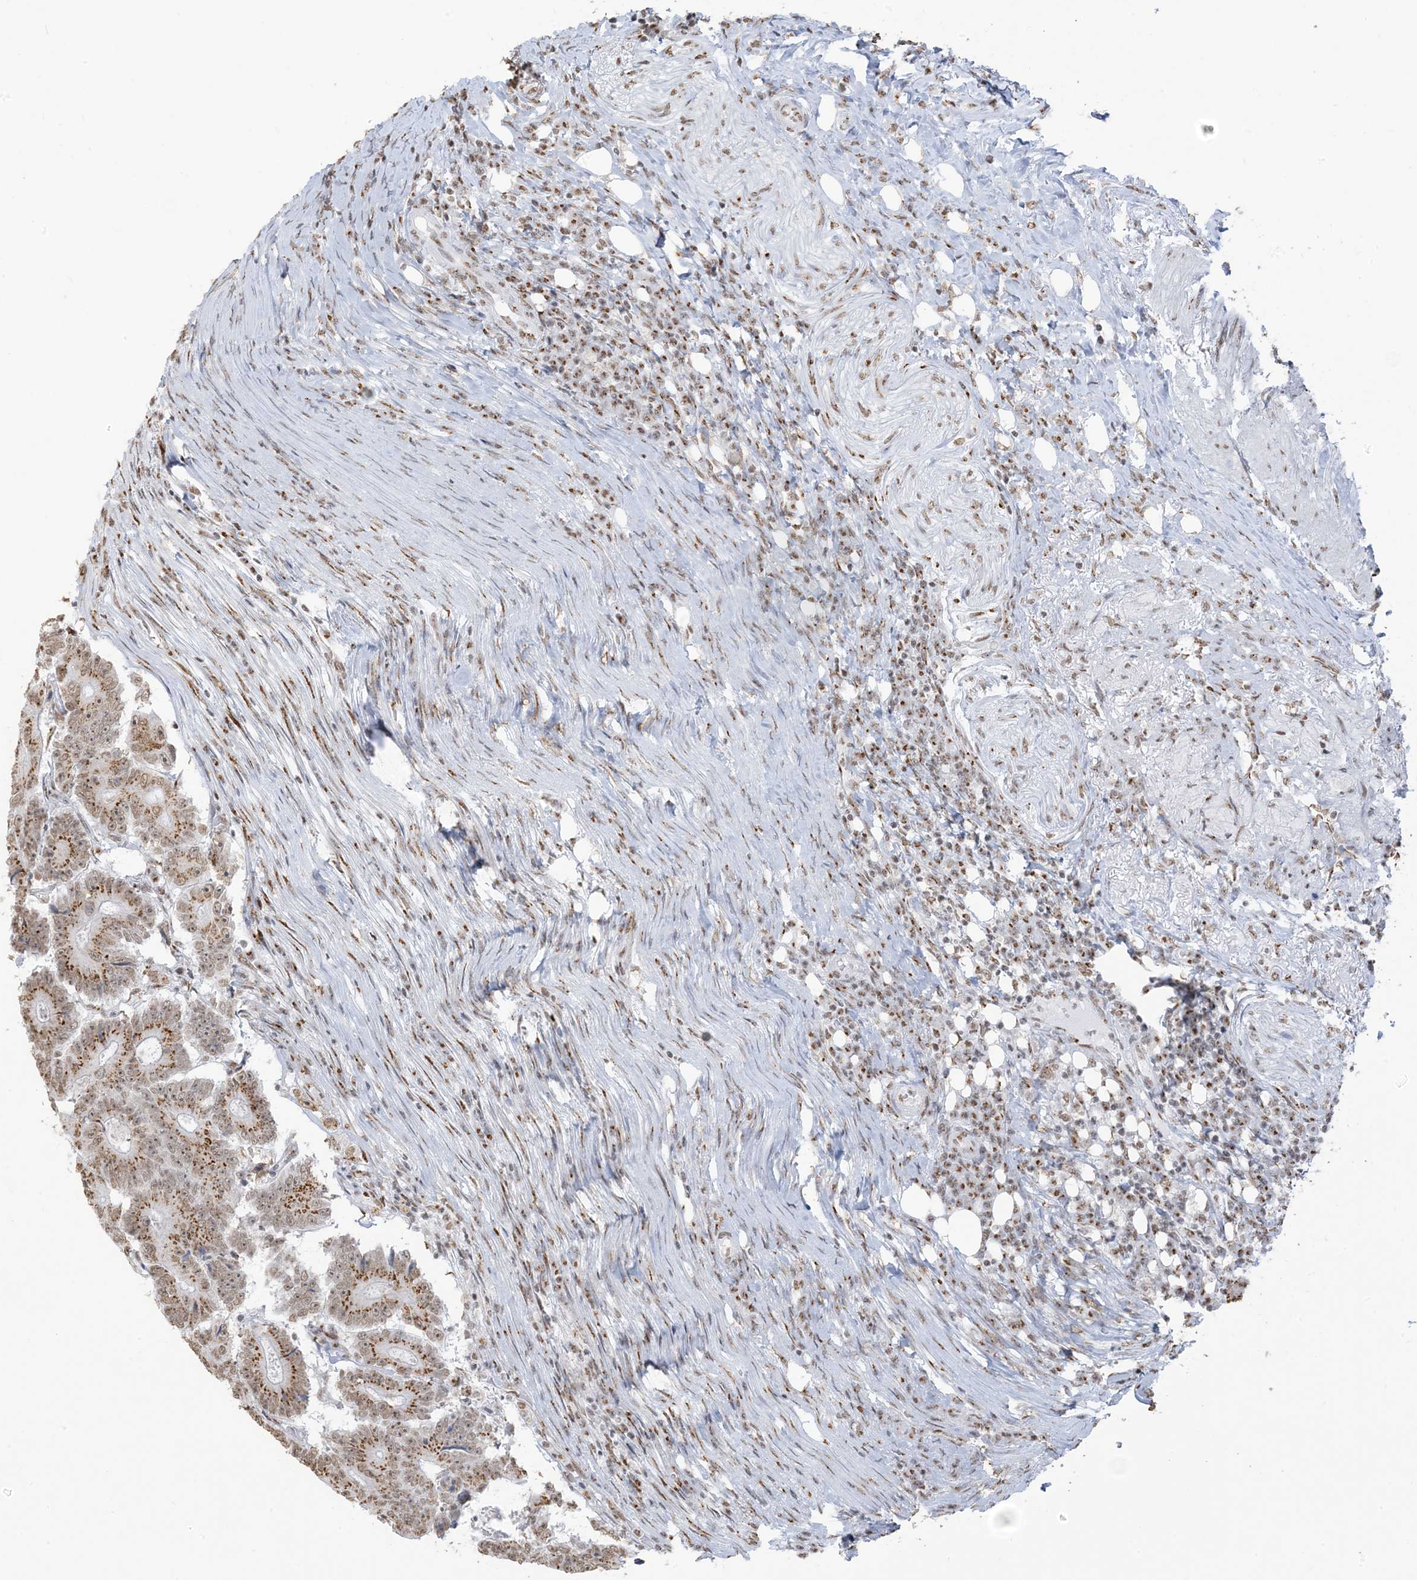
{"staining": {"intensity": "moderate", "quantity": ">75%", "location": "cytoplasmic/membranous,nuclear"}, "tissue": "colorectal cancer", "cell_type": "Tumor cells", "image_type": "cancer", "snomed": [{"axis": "morphology", "description": "Adenocarcinoma, NOS"}, {"axis": "topography", "description": "Colon"}], "caption": "Approximately >75% of tumor cells in adenocarcinoma (colorectal) show moderate cytoplasmic/membranous and nuclear protein expression as visualized by brown immunohistochemical staining.", "gene": "GPR107", "patient": {"sex": "male", "age": 83}}